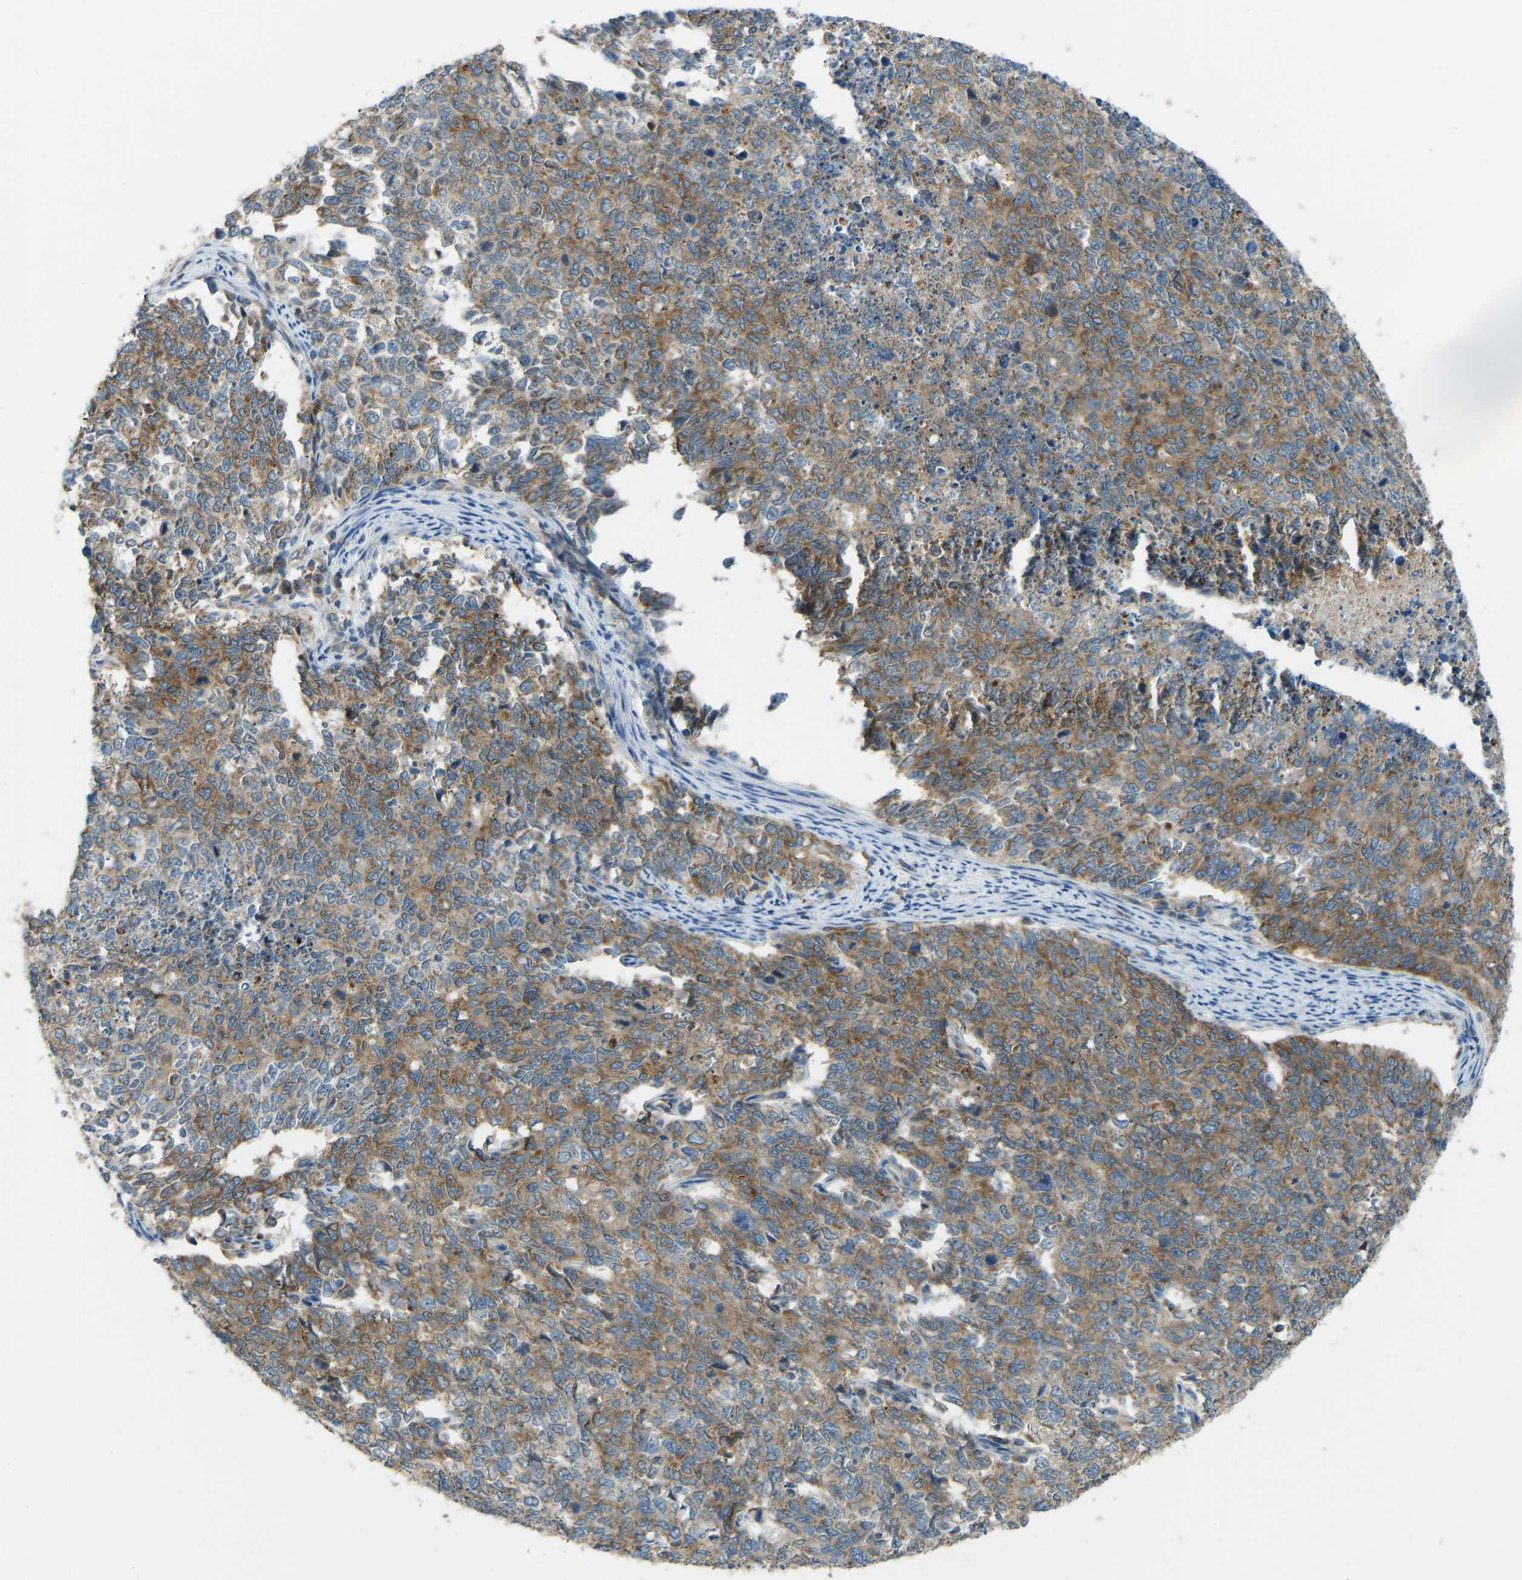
{"staining": {"intensity": "moderate", "quantity": ">75%", "location": "cytoplasmic/membranous"}, "tissue": "cervical cancer", "cell_type": "Tumor cells", "image_type": "cancer", "snomed": [{"axis": "morphology", "description": "Squamous cell carcinoma, NOS"}, {"axis": "topography", "description": "Cervix"}], "caption": "Squamous cell carcinoma (cervical) stained with DAB immunohistochemistry shows medium levels of moderate cytoplasmic/membranous expression in about >75% of tumor cells.", "gene": "STAU2", "patient": {"sex": "female", "age": 63}}